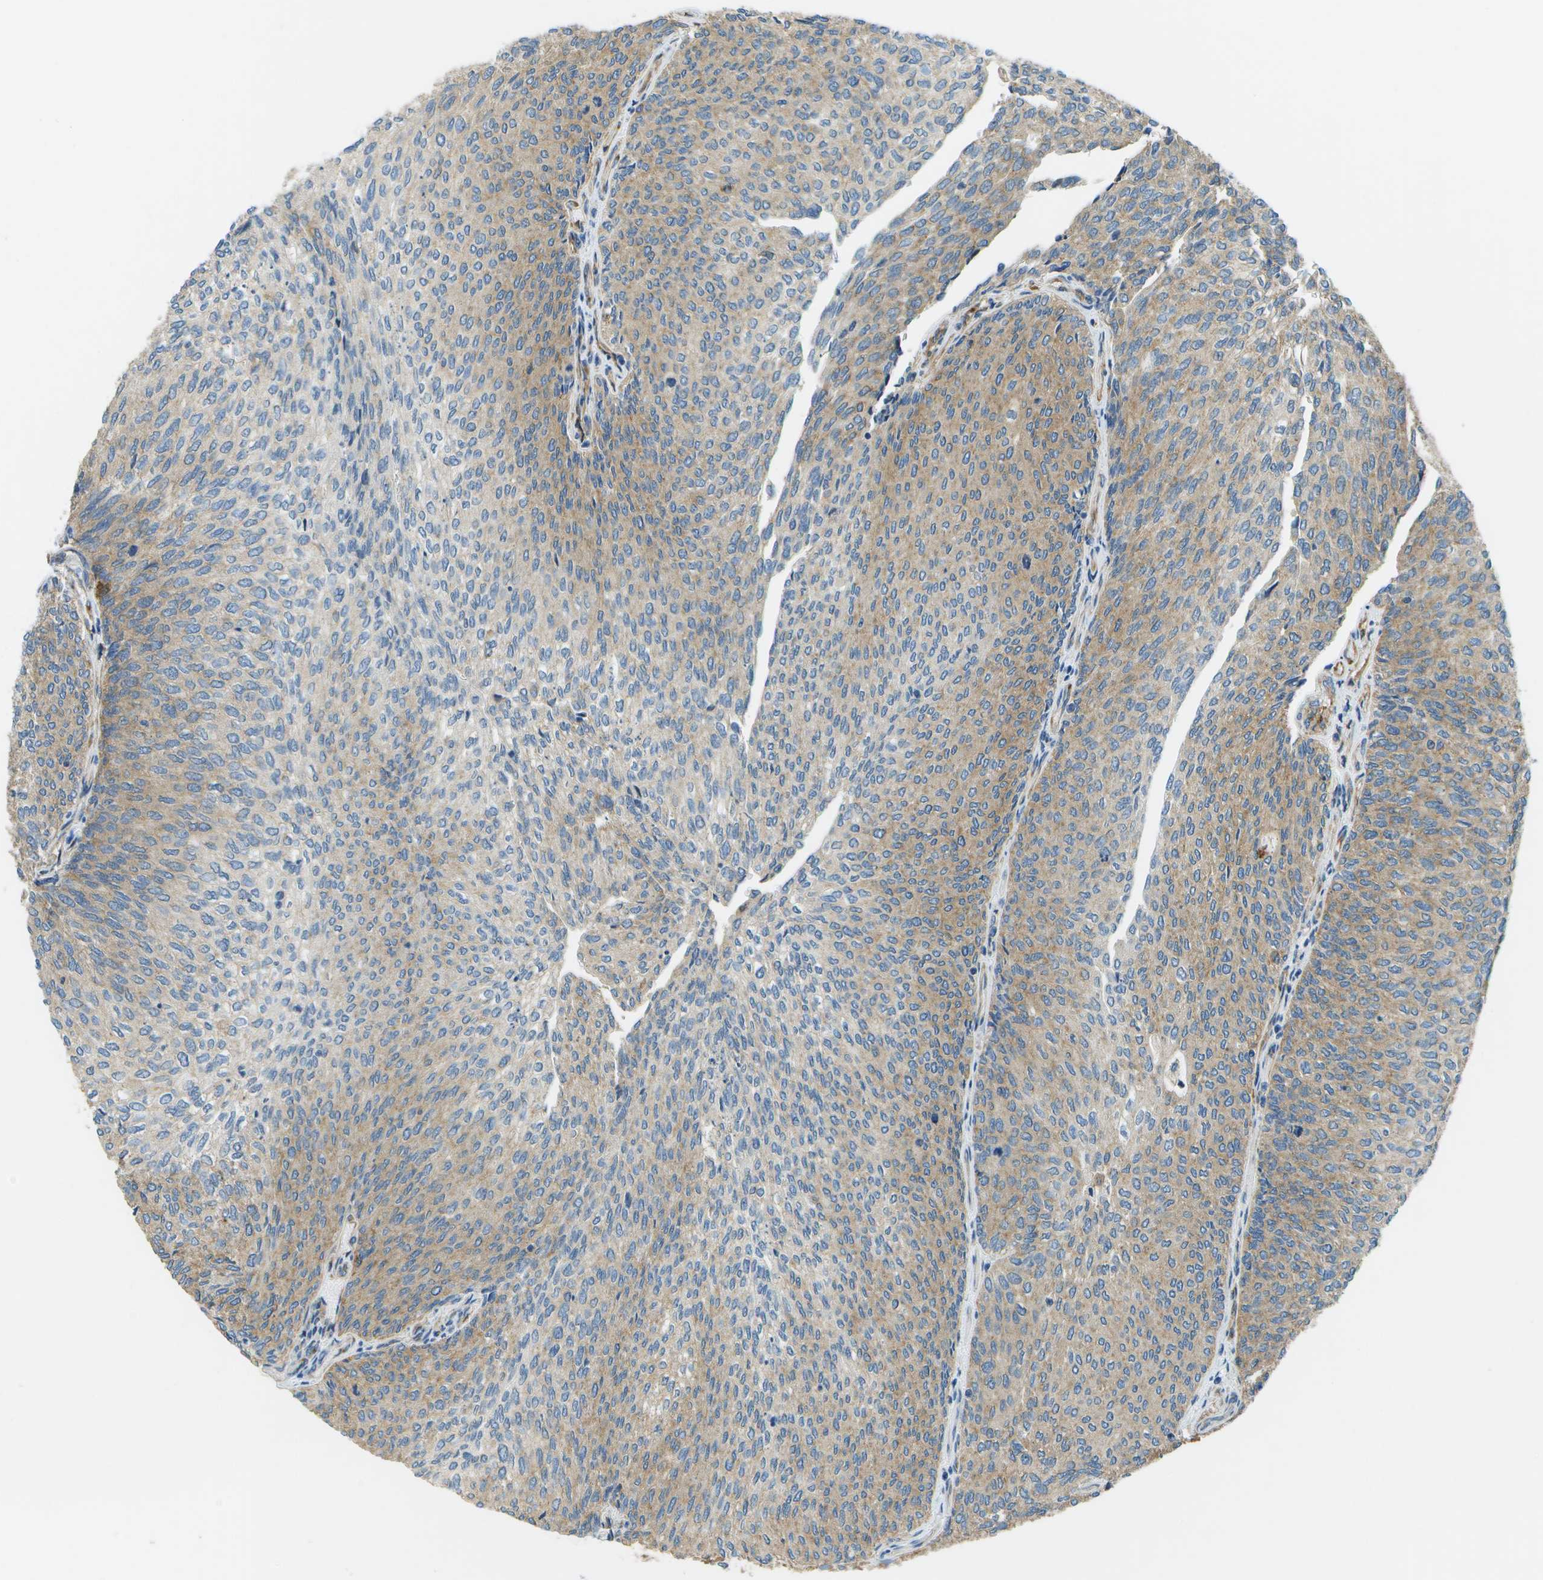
{"staining": {"intensity": "weak", "quantity": "25%-75%", "location": "cytoplasmic/membranous"}, "tissue": "urothelial cancer", "cell_type": "Tumor cells", "image_type": "cancer", "snomed": [{"axis": "morphology", "description": "Urothelial carcinoma, Low grade"}, {"axis": "topography", "description": "Urinary bladder"}], "caption": "Urothelial cancer stained for a protein reveals weak cytoplasmic/membranous positivity in tumor cells.", "gene": "CLTC", "patient": {"sex": "female", "age": 79}}